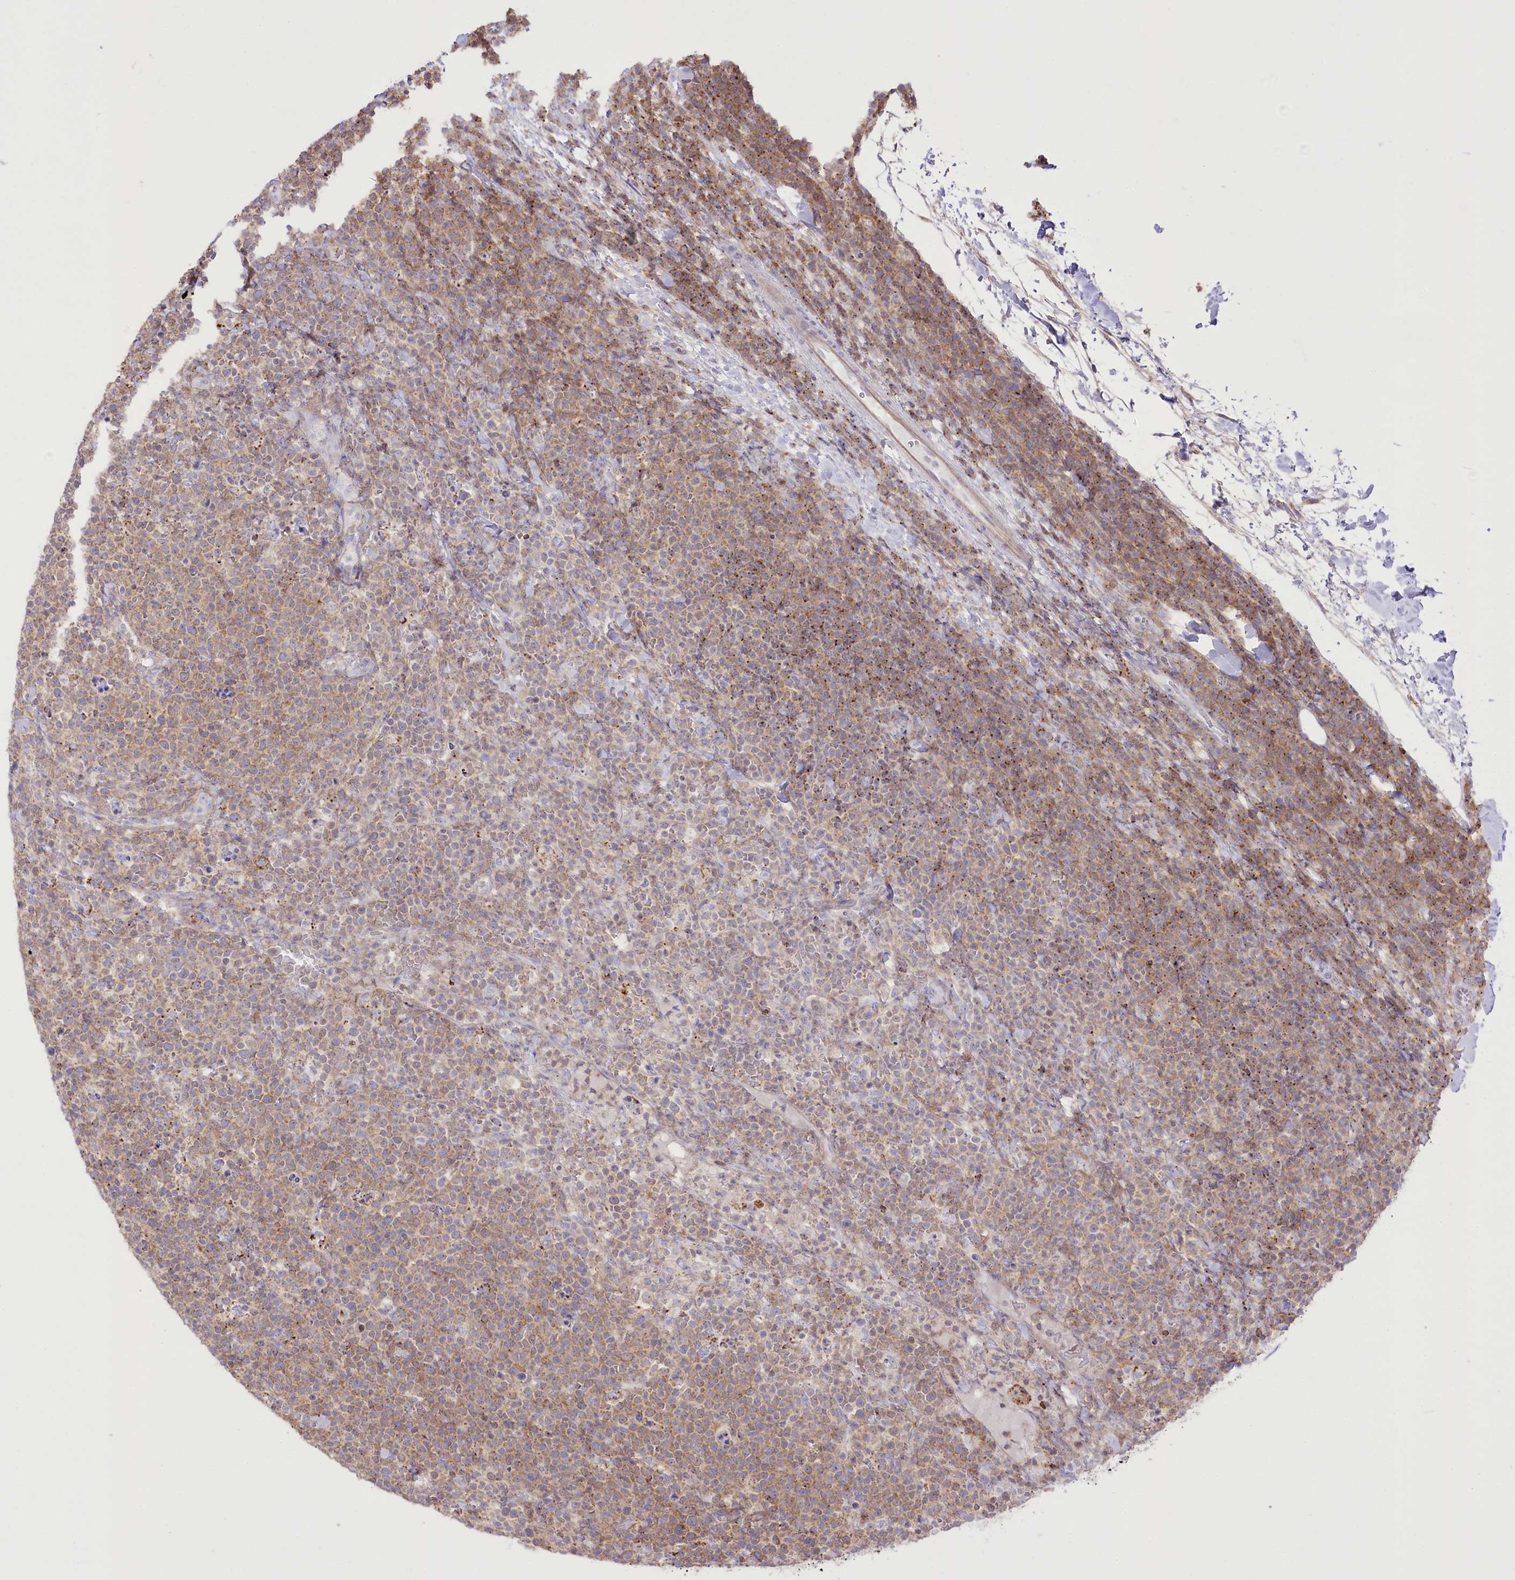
{"staining": {"intensity": "moderate", "quantity": ">75%", "location": "cytoplasmic/membranous"}, "tissue": "lymphoma", "cell_type": "Tumor cells", "image_type": "cancer", "snomed": [{"axis": "morphology", "description": "Malignant lymphoma, non-Hodgkin's type, High grade"}, {"axis": "topography", "description": "Lymph node"}], "caption": "High-power microscopy captured an immunohistochemistry (IHC) micrograph of high-grade malignant lymphoma, non-Hodgkin's type, revealing moderate cytoplasmic/membranous staining in about >75% of tumor cells.", "gene": "FAM216A", "patient": {"sex": "male", "age": 61}}